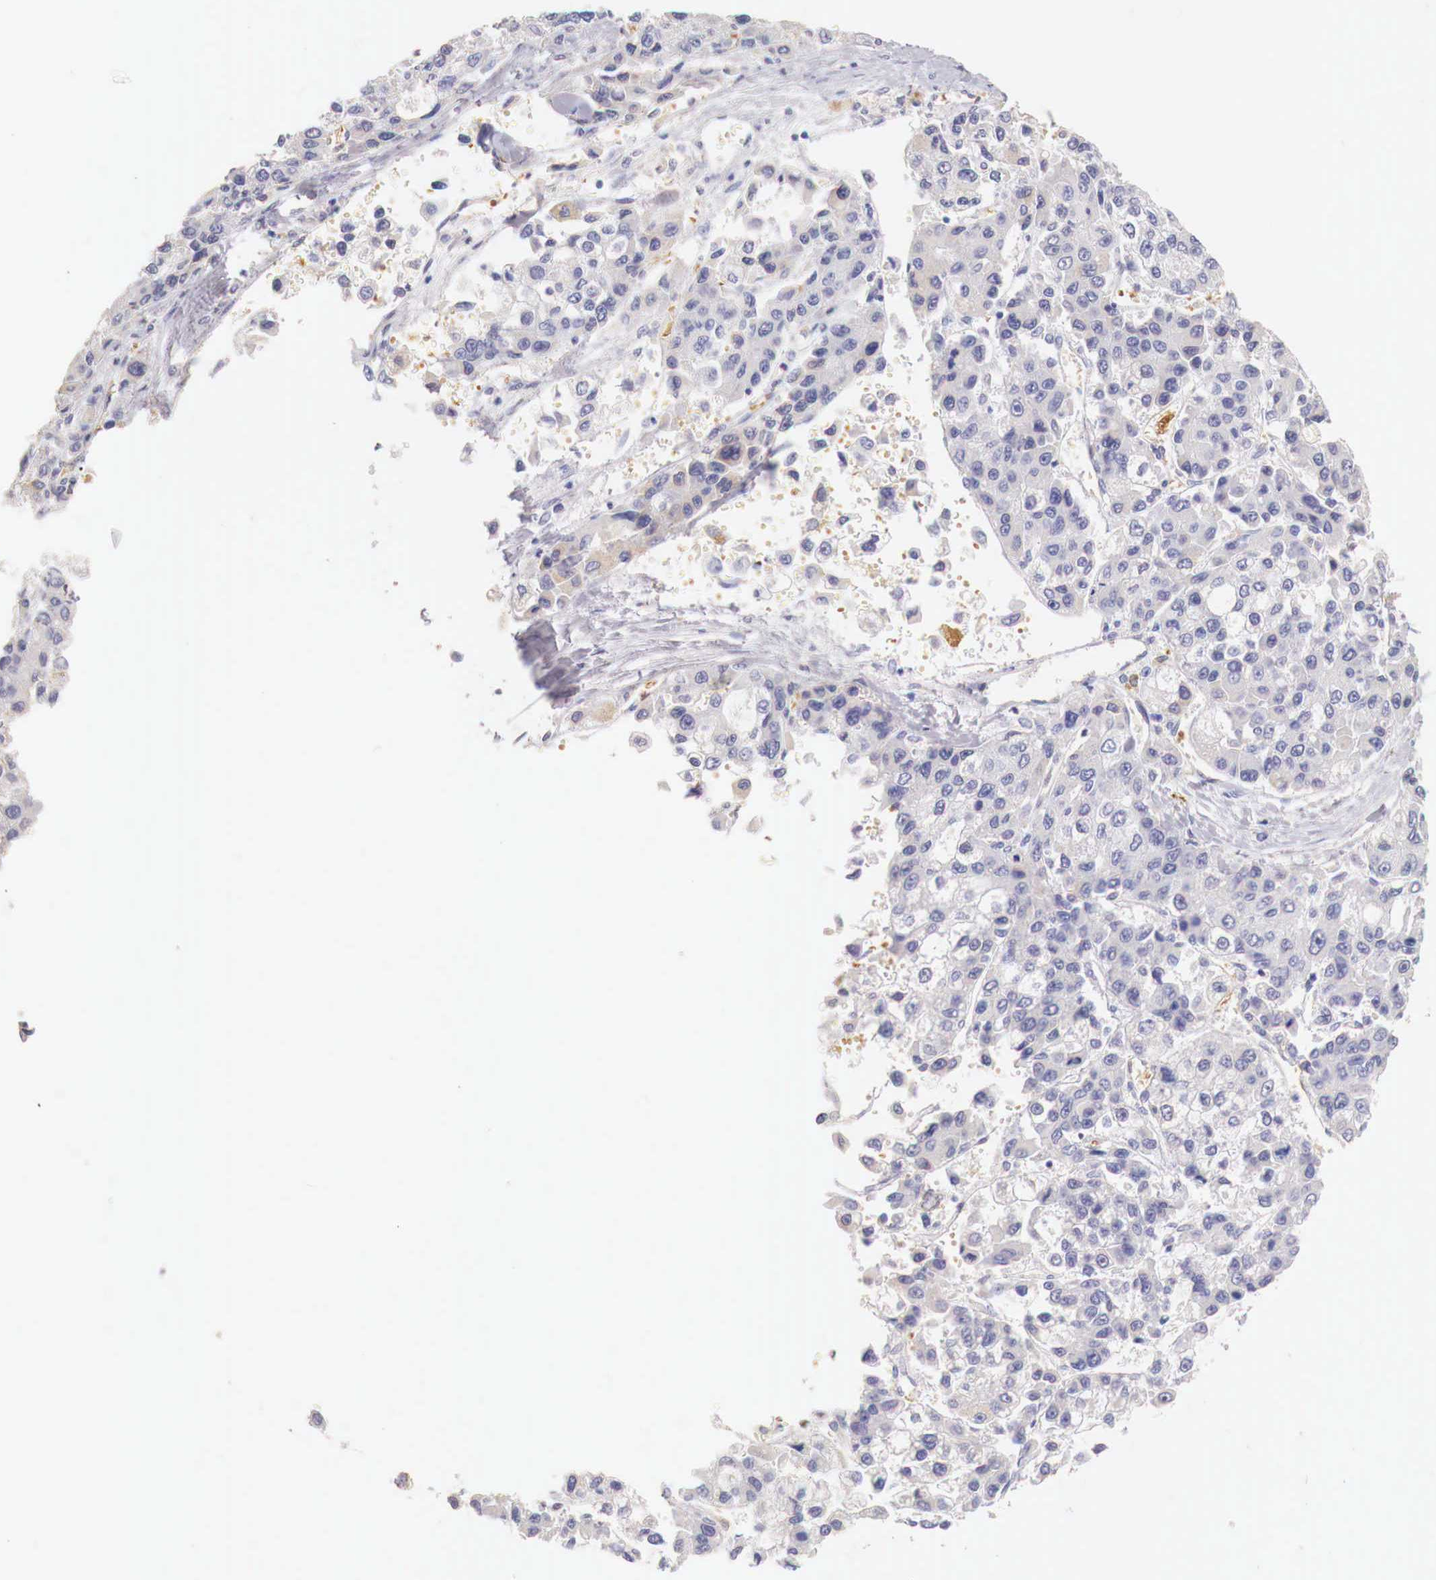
{"staining": {"intensity": "negative", "quantity": "none", "location": "none"}, "tissue": "liver cancer", "cell_type": "Tumor cells", "image_type": "cancer", "snomed": [{"axis": "morphology", "description": "Carcinoma, Hepatocellular, NOS"}, {"axis": "topography", "description": "Liver"}], "caption": "Immunohistochemistry (IHC) of liver hepatocellular carcinoma reveals no positivity in tumor cells.", "gene": "ITIH6", "patient": {"sex": "female", "age": 66}}